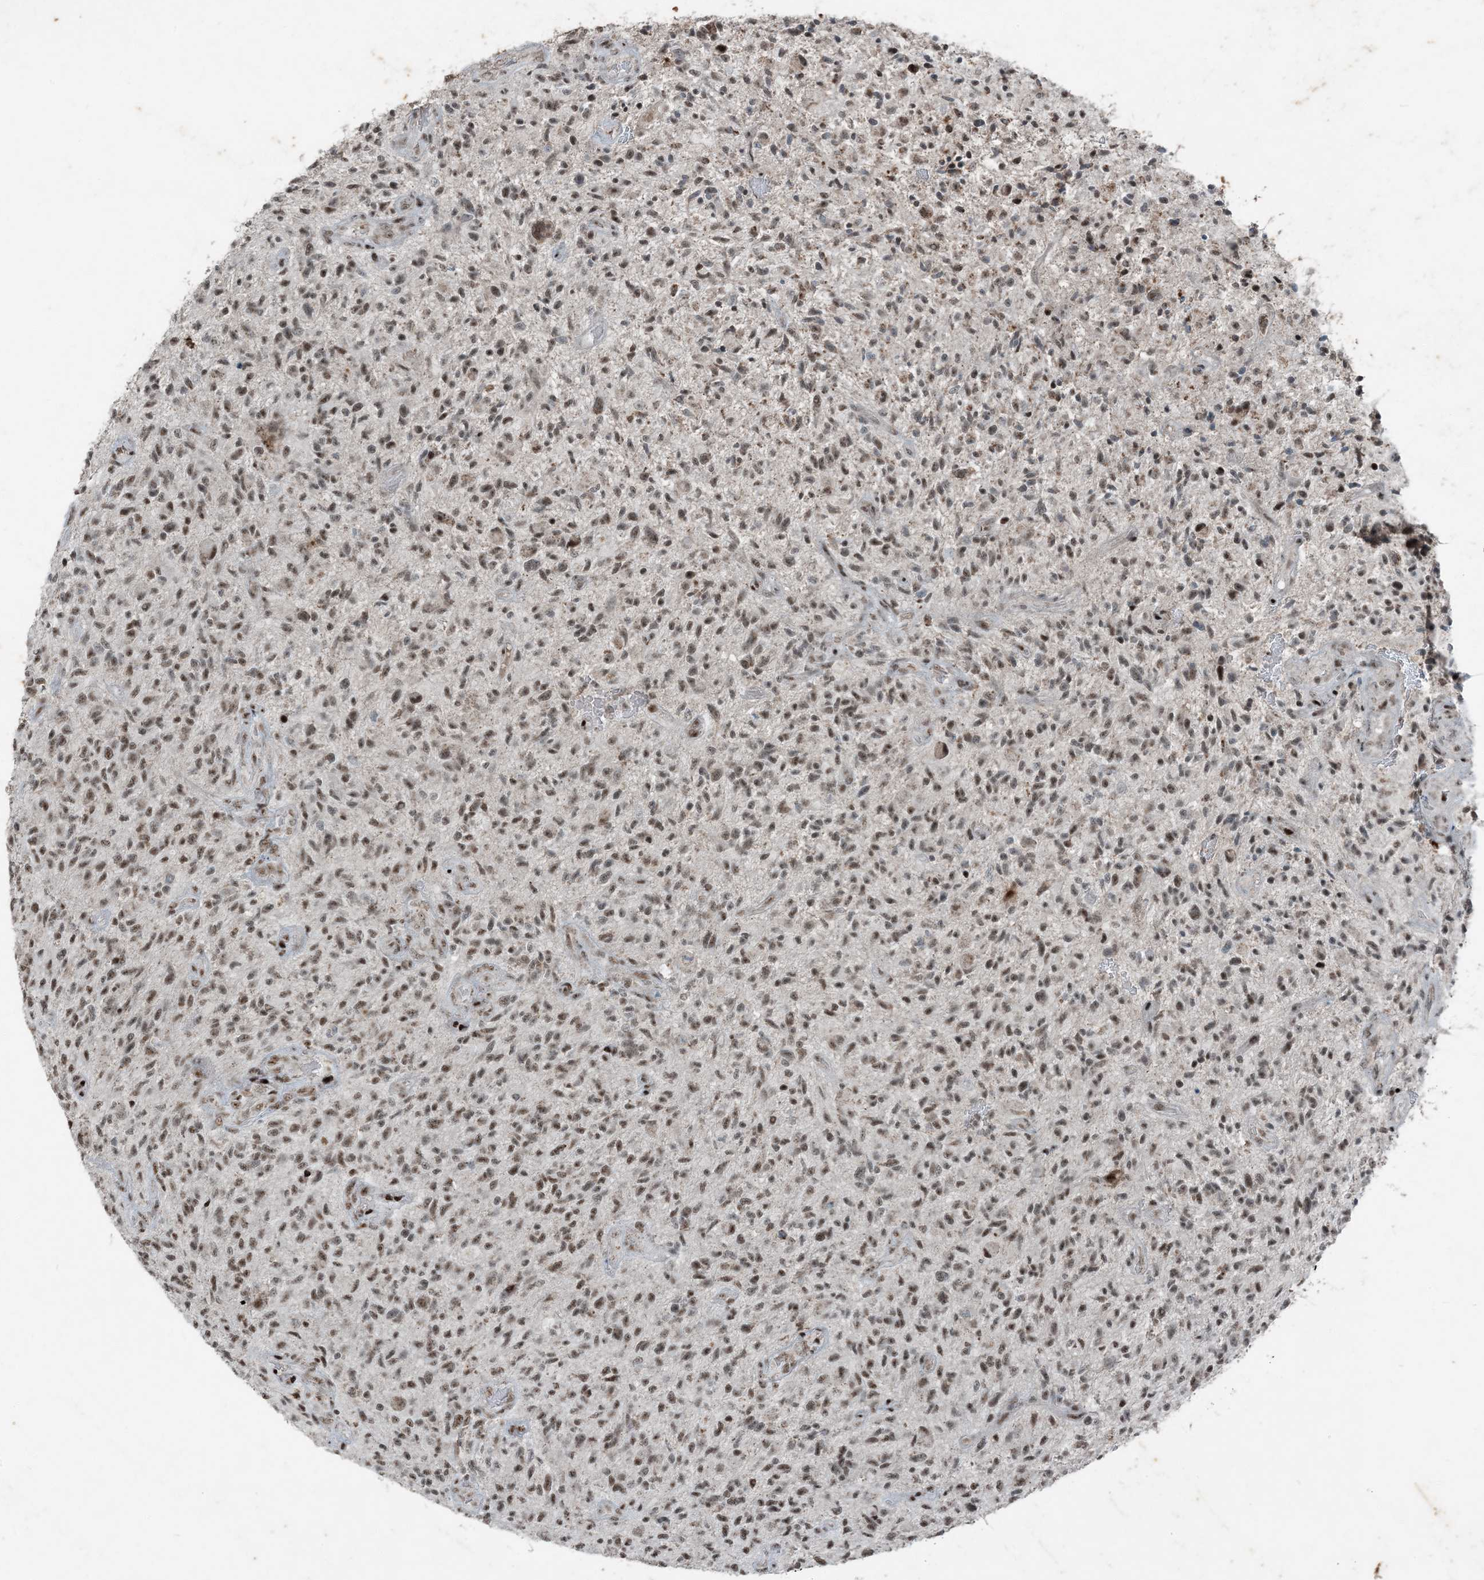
{"staining": {"intensity": "moderate", "quantity": ">75%", "location": "nuclear"}, "tissue": "glioma", "cell_type": "Tumor cells", "image_type": "cancer", "snomed": [{"axis": "morphology", "description": "Glioma, malignant, High grade"}, {"axis": "topography", "description": "Brain"}], "caption": "Immunohistochemical staining of malignant glioma (high-grade) displays moderate nuclear protein staining in about >75% of tumor cells.", "gene": "TADA2B", "patient": {"sex": "male", "age": 47}}